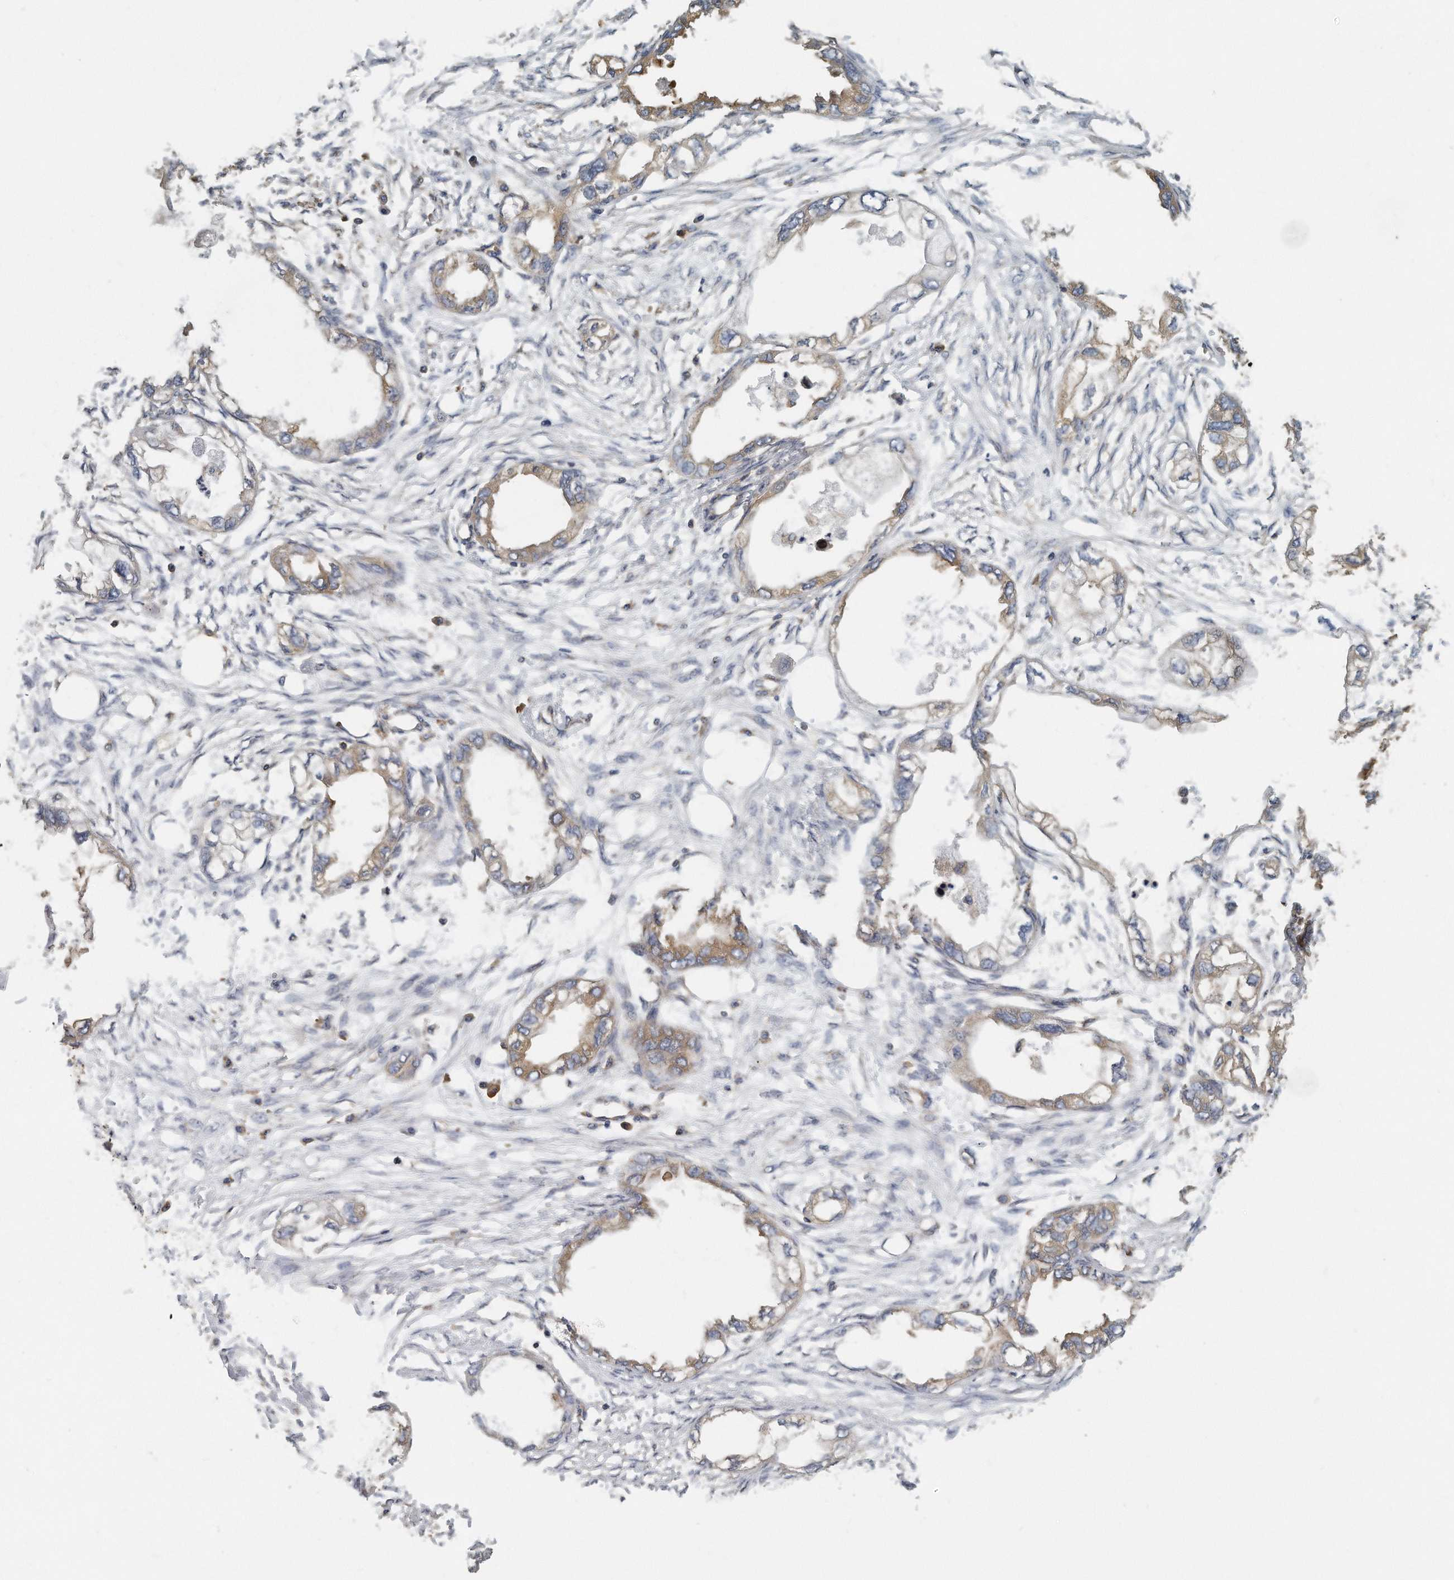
{"staining": {"intensity": "weak", "quantity": "<25%", "location": "cytoplasmic/membranous"}, "tissue": "endometrial cancer", "cell_type": "Tumor cells", "image_type": "cancer", "snomed": [{"axis": "morphology", "description": "Adenocarcinoma, NOS"}, {"axis": "morphology", "description": "Adenocarcinoma, metastatic, NOS"}, {"axis": "topography", "description": "Adipose tissue"}, {"axis": "topography", "description": "Endometrium"}], "caption": "Immunohistochemistry image of neoplastic tissue: endometrial adenocarcinoma stained with DAB exhibits no significant protein positivity in tumor cells.", "gene": "EIF3I", "patient": {"sex": "female", "age": 67}}